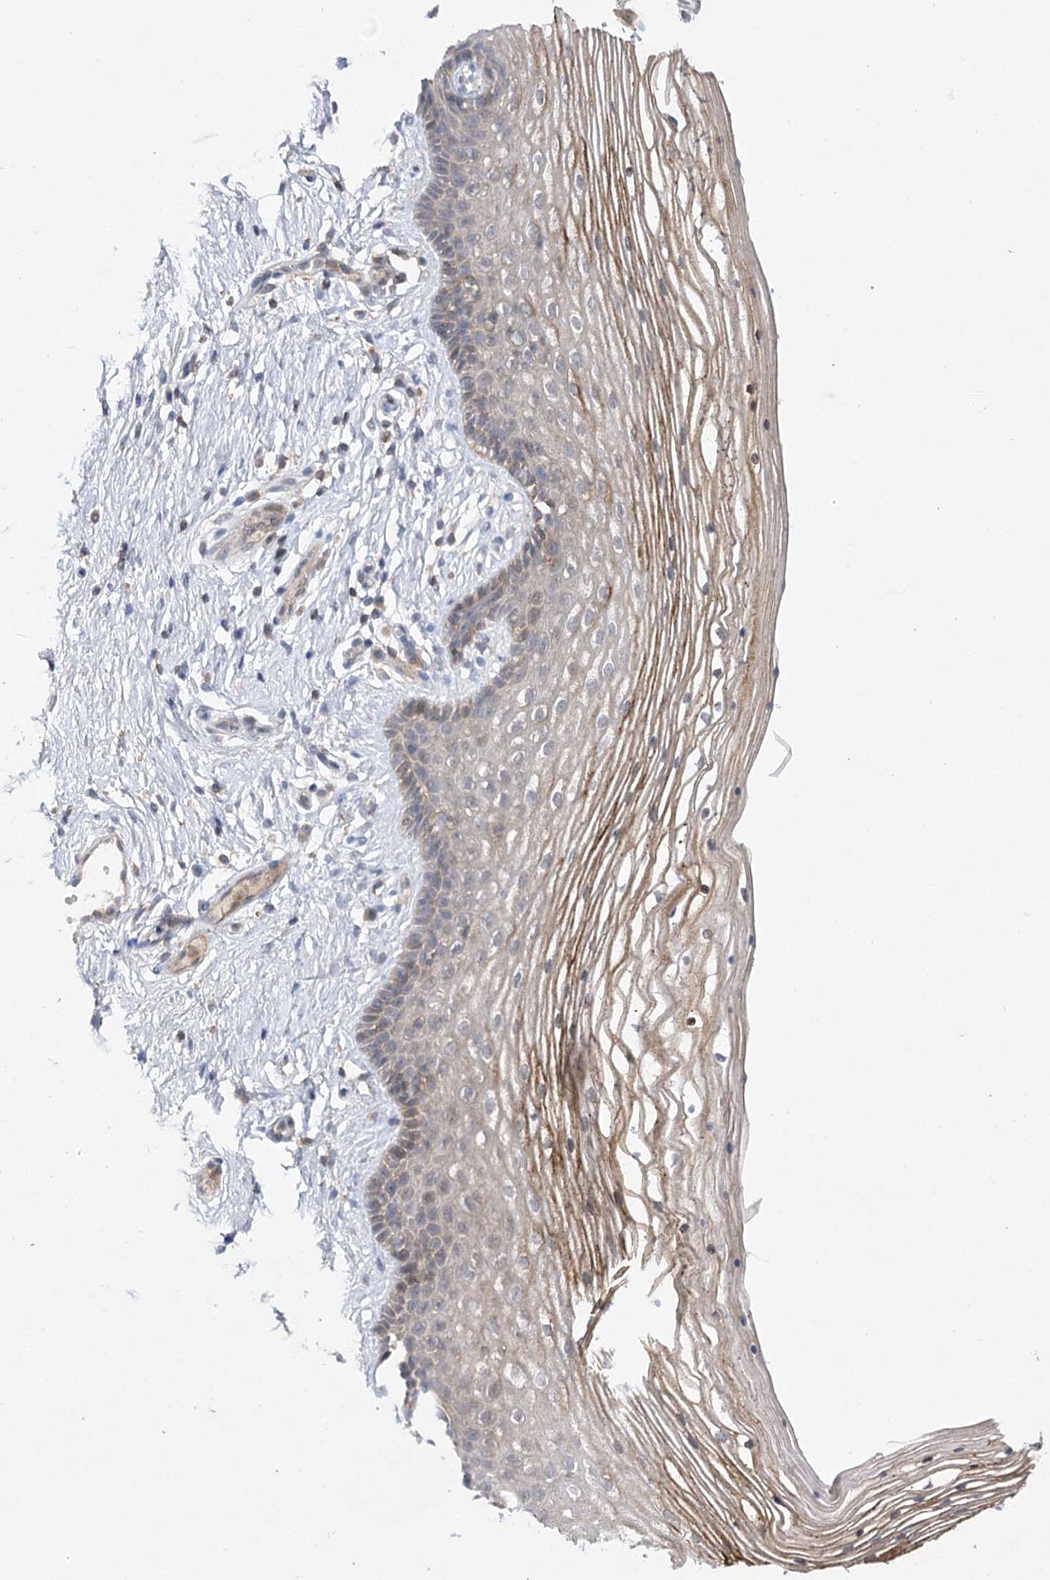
{"staining": {"intensity": "moderate", "quantity": "25%-75%", "location": "cytoplasmic/membranous"}, "tissue": "vagina", "cell_type": "Squamous epithelial cells", "image_type": "normal", "snomed": [{"axis": "morphology", "description": "Normal tissue, NOS"}, {"axis": "topography", "description": "Vagina"}], "caption": "Normal vagina displays moderate cytoplasmic/membranous positivity in about 25%-75% of squamous epithelial cells, visualized by immunohistochemistry. (Brightfield microscopy of DAB IHC at high magnification).", "gene": "BCR", "patient": {"sex": "female", "age": 46}}